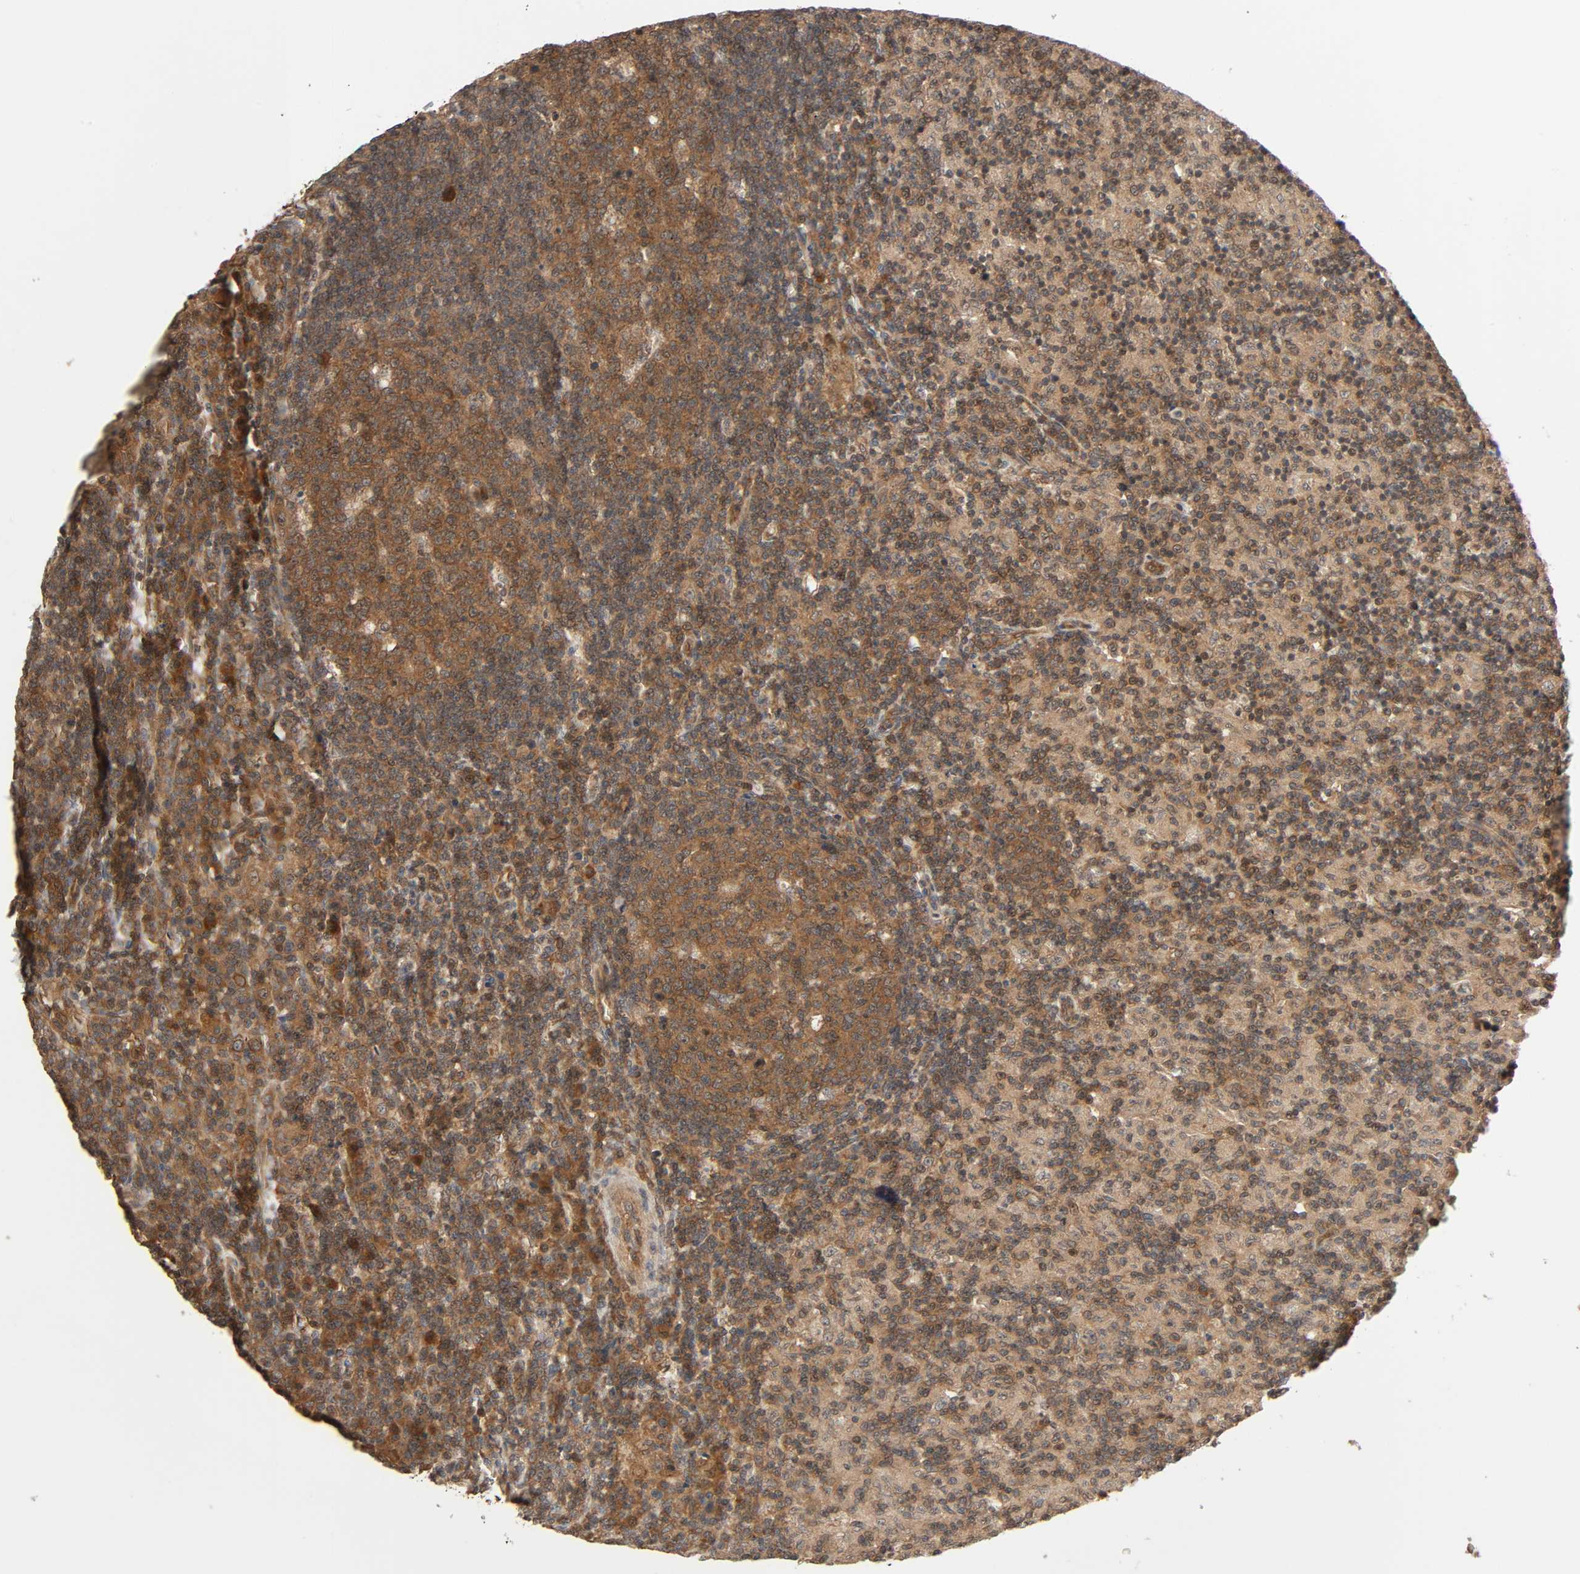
{"staining": {"intensity": "moderate", "quantity": ">75%", "location": "cytoplasmic/membranous"}, "tissue": "lymph node", "cell_type": "Germinal center cells", "image_type": "normal", "snomed": [{"axis": "morphology", "description": "Normal tissue, NOS"}, {"axis": "morphology", "description": "Inflammation, NOS"}, {"axis": "topography", "description": "Lymph node"}], "caption": "DAB (3,3'-diaminobenzidine) immunohistochemical staining of benign lymph node demonstrates moderate cytoplasmic/membranous protein expression in approximately >75% of germinal center cells.", "gene": "PPP2R1B", "patient": {"sex": "male", "age": 55}}